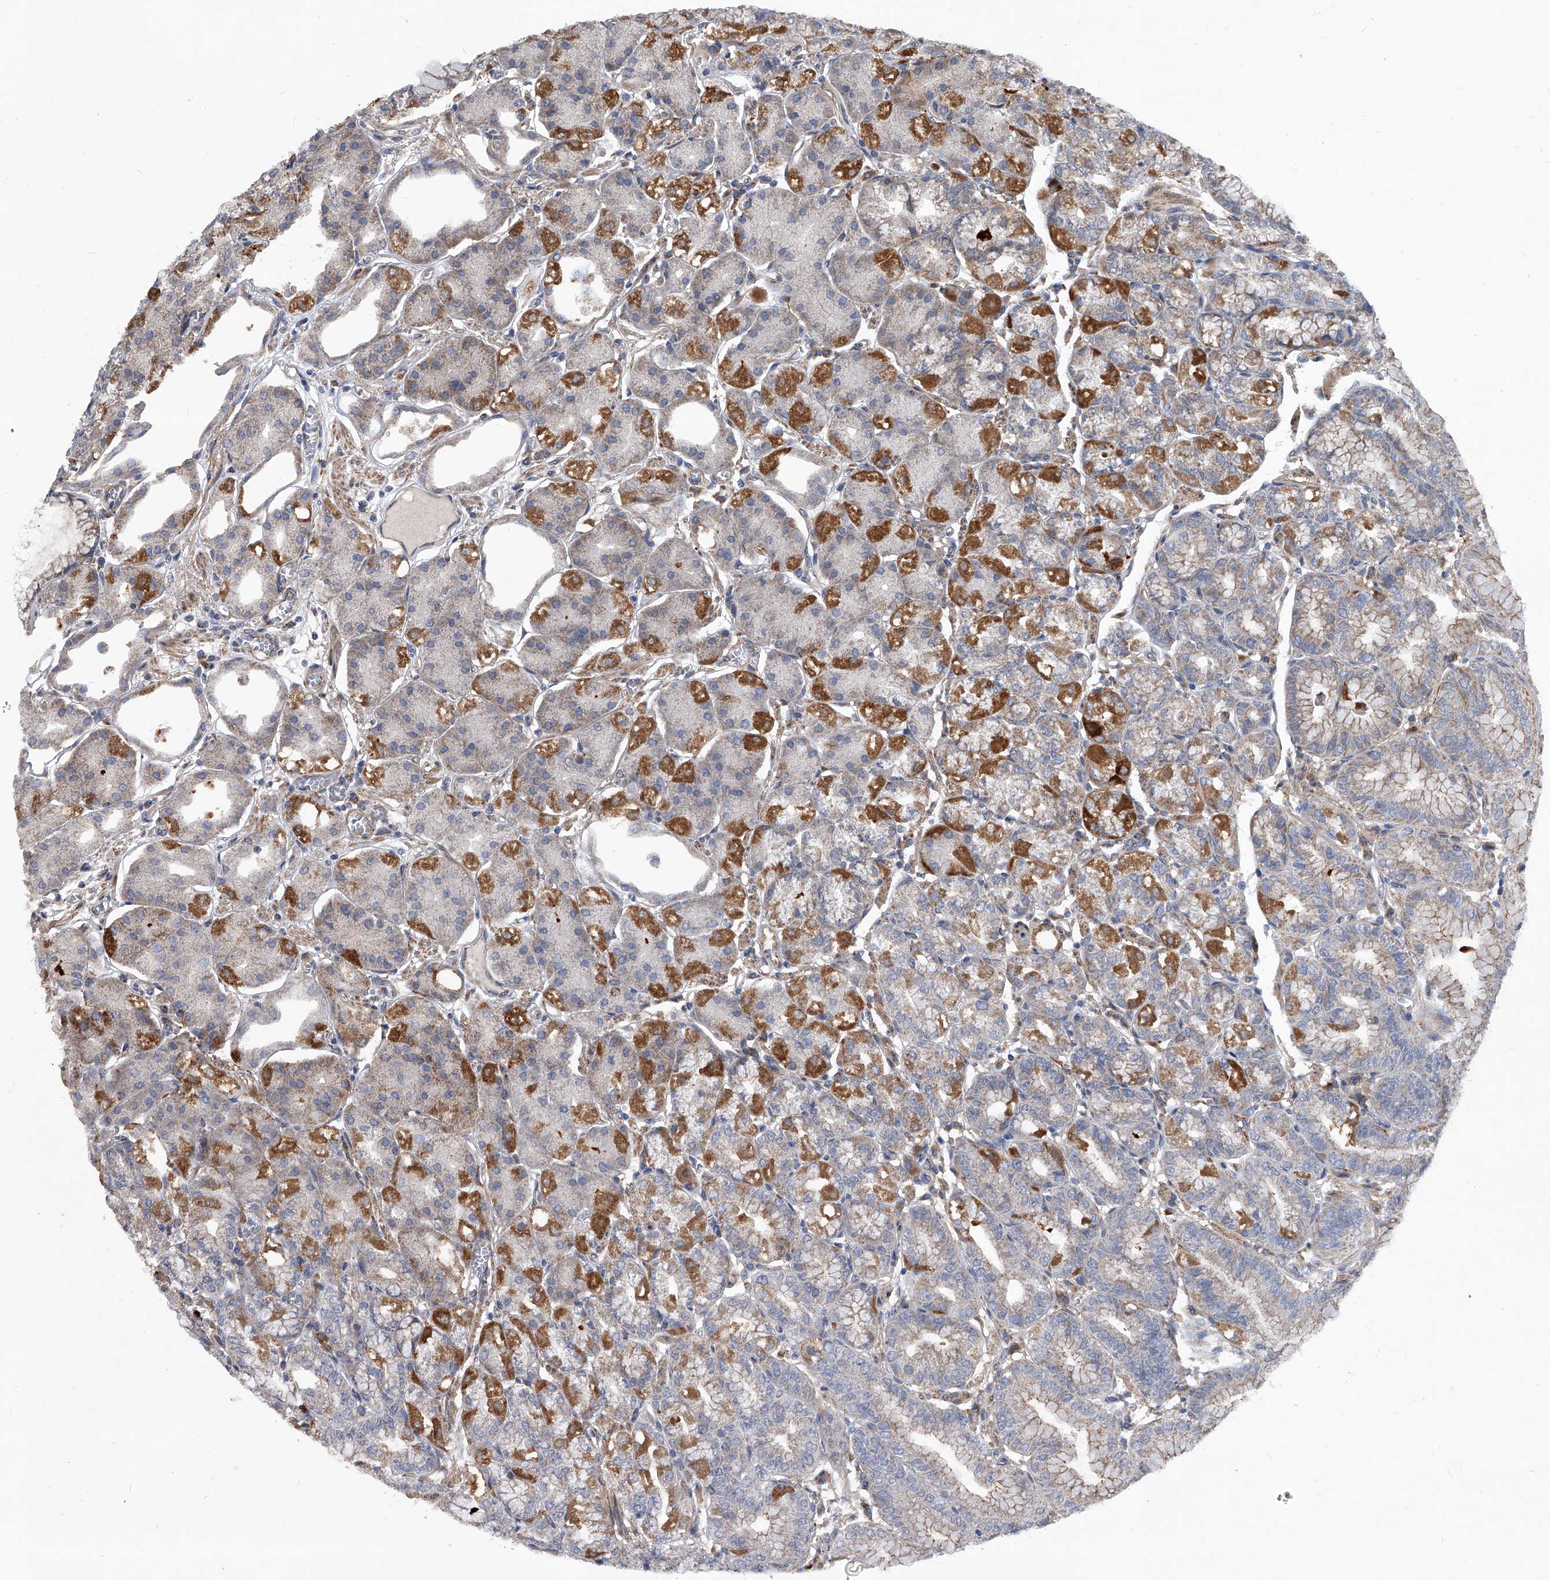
{"staining": {"intensity": "moderate", "quantity": "25%-75%", "location": "cytoplasmic/membranous"}, "tissue": "stomach", "cell_type": "Glandular cells", "image_type": "normal", "snomed": [{"axis": "morphology", "description": "Normal tissue, NOS"}, {"axis": "topography", "description": "Stomach, lower"}], "caption": "Approximately 25%-75% of glandular cells in normal stomach exhibit moderate cytoplasmic/membranous protein positivity as visualized by brown immunohistochemical staining.", "gene": "SOBP", "patient": {"sex": "male", "age": 71}}